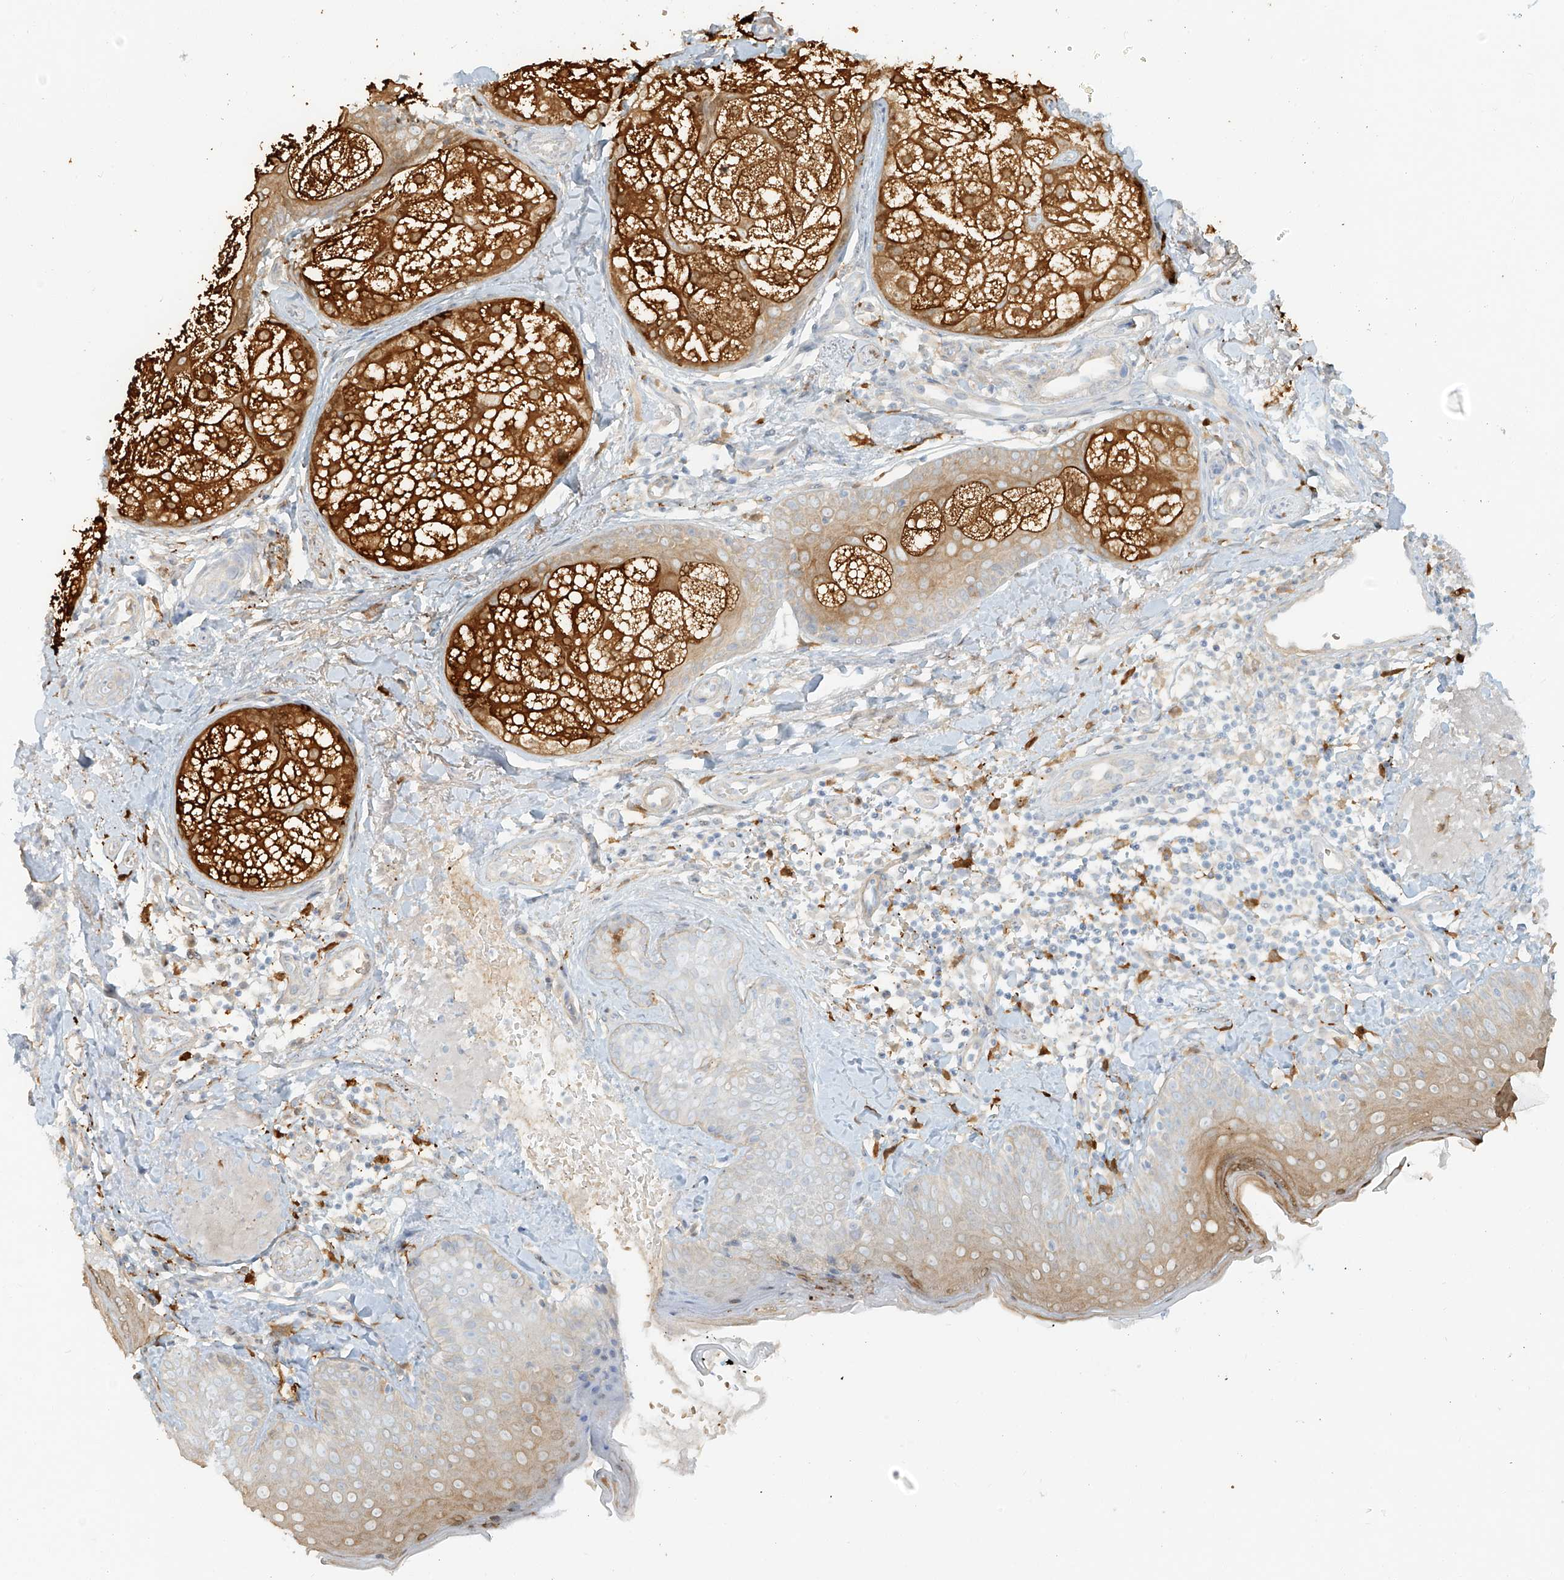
{"staining": {"intensity": "negative", "quantity": "none", "location": "none"}, "tissue": "skin", "cell_type": "Fibroblasts", "image_type": "normal", "snomed": [{"axis": "morphology", "description": "Normal tissue, NOS"}, {"axis": "topography", "description": "Skin"}], "caption": "Skin stained for a protein using IHC reveals no staining fibroblasts.", "gene": "UPK1B", "patient": {"sex": "male", "age": 57}}